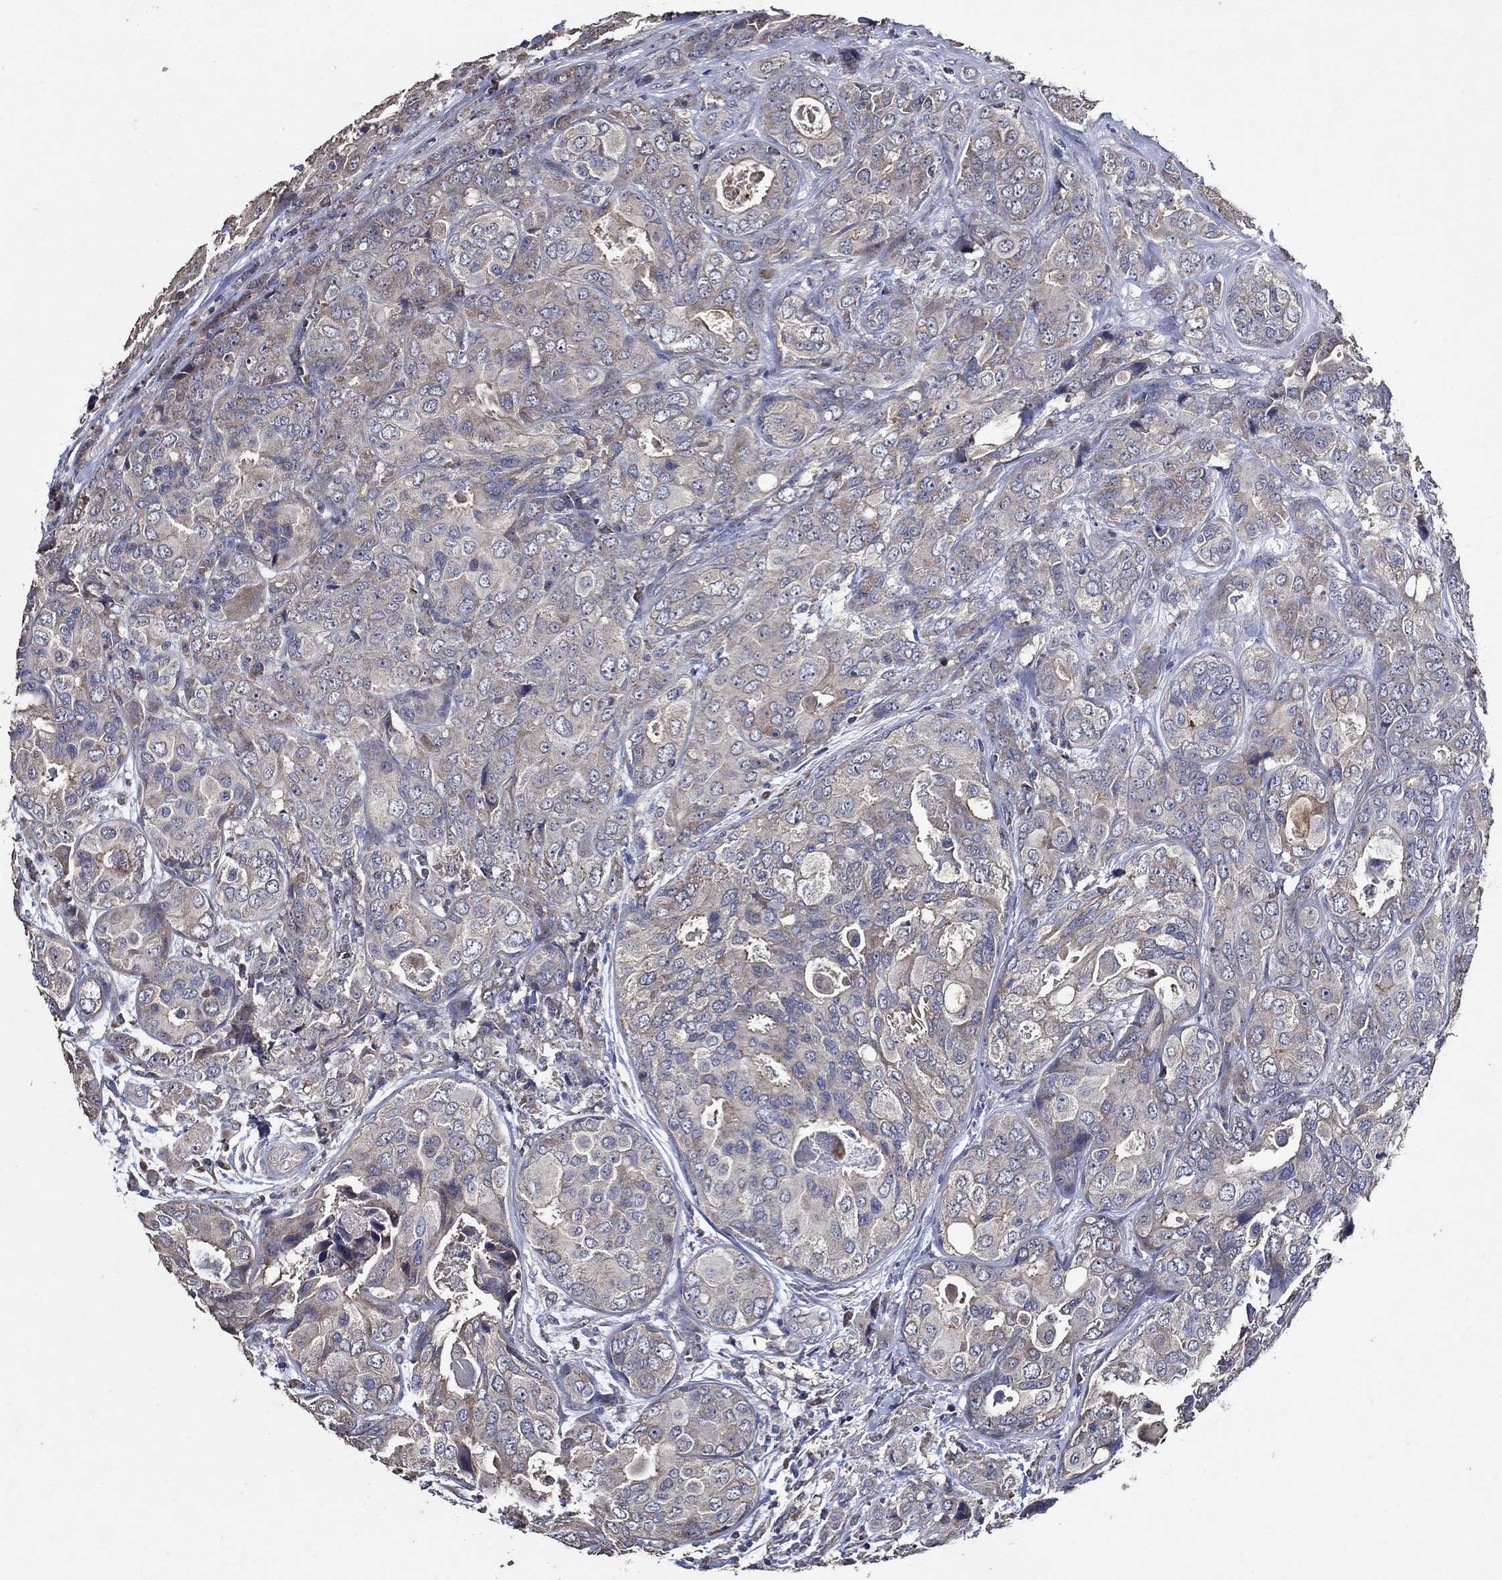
{"staining": {"intensity": "weak", "quantity": "<25%", "location": "cytoplasmic/membranous"}, "tissue": "breast cancer", "cell_type": "Tumor cells", "image_type": "cancer", "snomed": [{"axis": "morphology", "description": "Duct carcinoma"}, {"axis": "topography", "description": "Breast"}], "caption": "Human breast cancer (infiltrating ductal carcinoma) stained for a protein using immunohistochemistry demonstrates no staining in tumor cells.", "gene": "HAP1", "patient": {"sex": "female", "age": 43}}